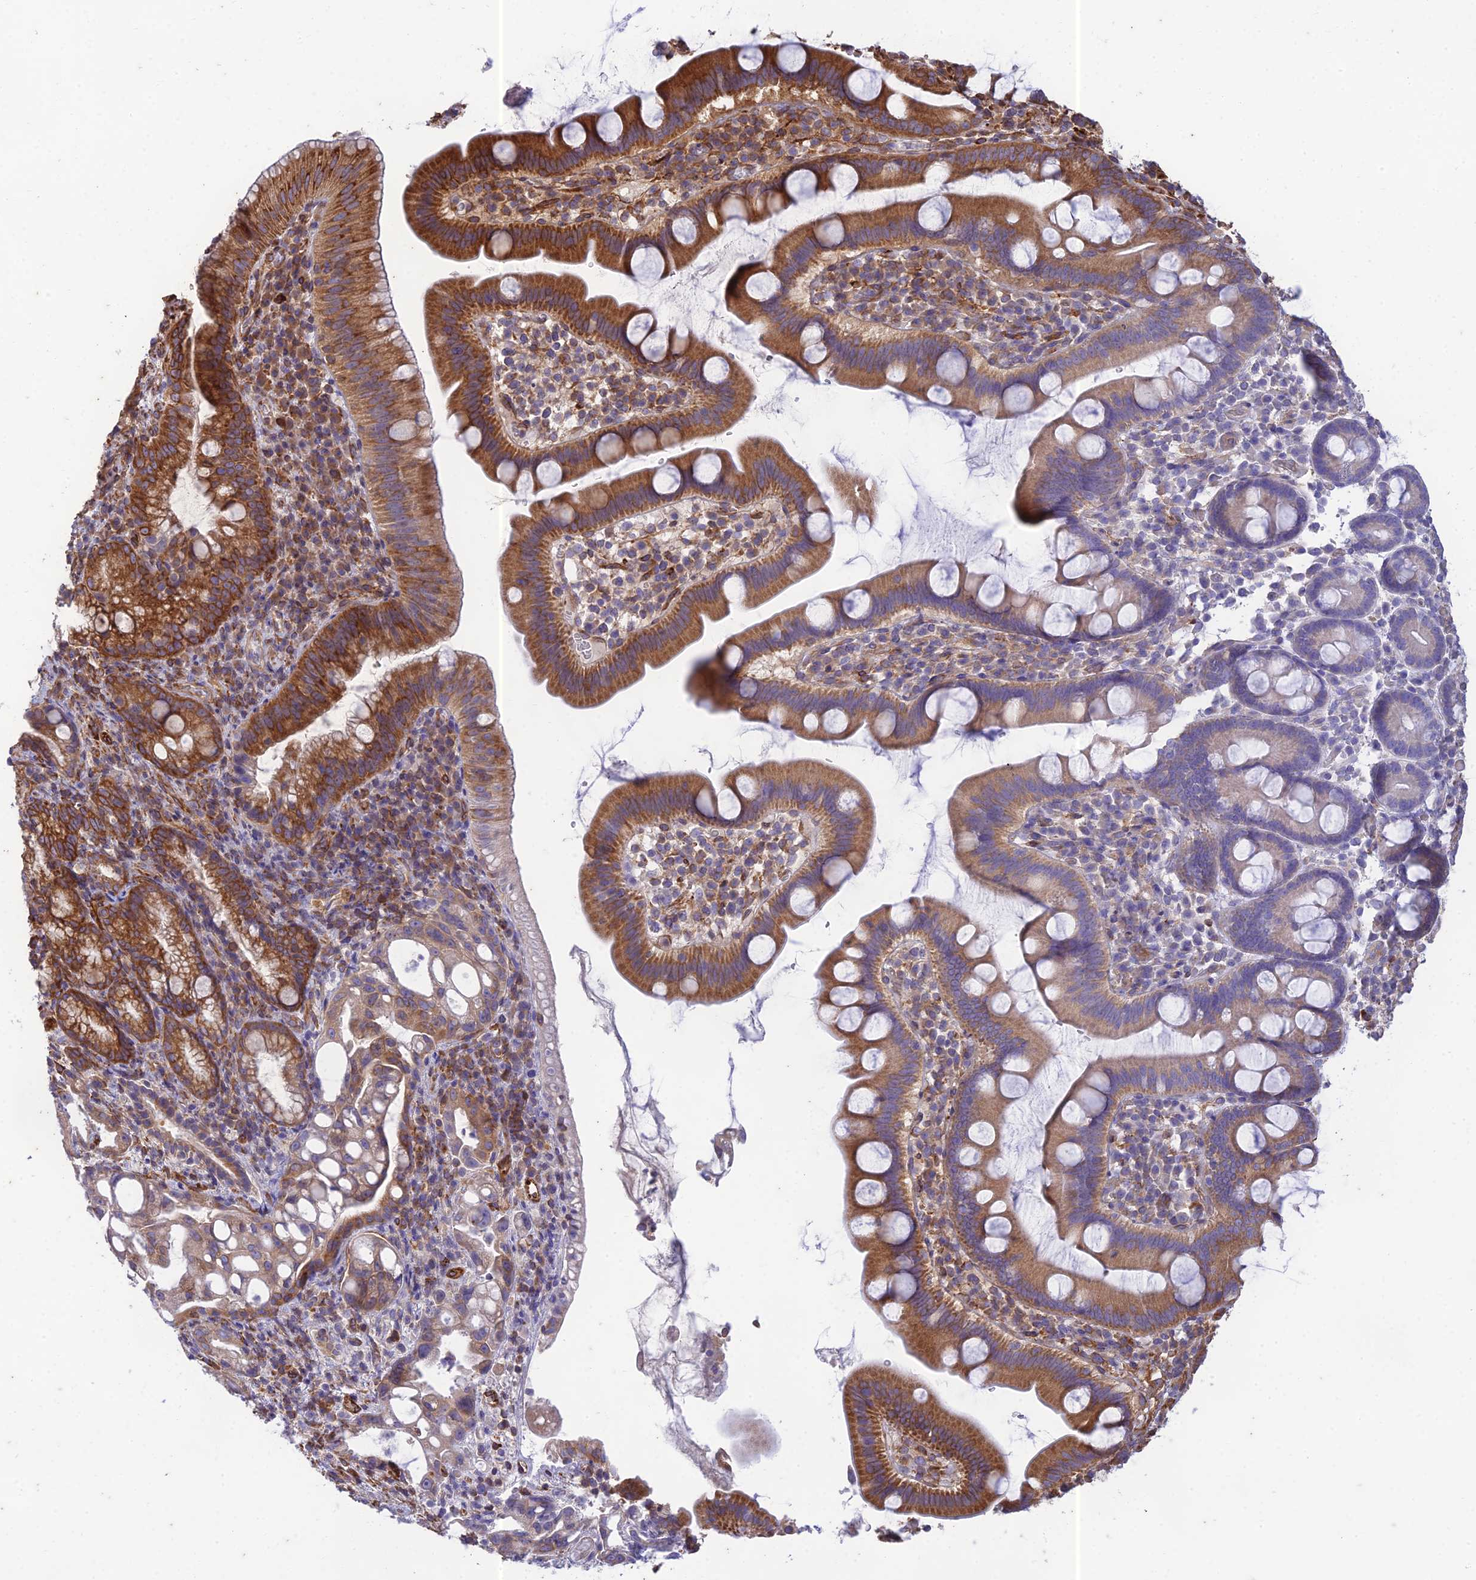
{"staining": {"intensity": "strong", "quantity": "25%-75%", "location": "cytoplasmic/membranous"}, "tissue": "pancreatic cancer", "cell_type": "Tumor cells", "image_type": "cancer", "snomed": [{"axis": "morphology", "description": "Adenocarcinoma, NOS"}, {"axis": "topography", "description": "Pancreas"}], "caption": "Brown immunohistochemical staining in human pancreatic adenocarcinoma exhibits strong cytoplasmic/membranous expression in about 25%-75% of tumor cells. The staining was performed using DAB to visualize the protein expression in brown, while the nuclei were stained in blue with hematoxylin (Magnification: 20x).", "gene": "PTCD2", "patient": {"sex": "male", "age": 68}}